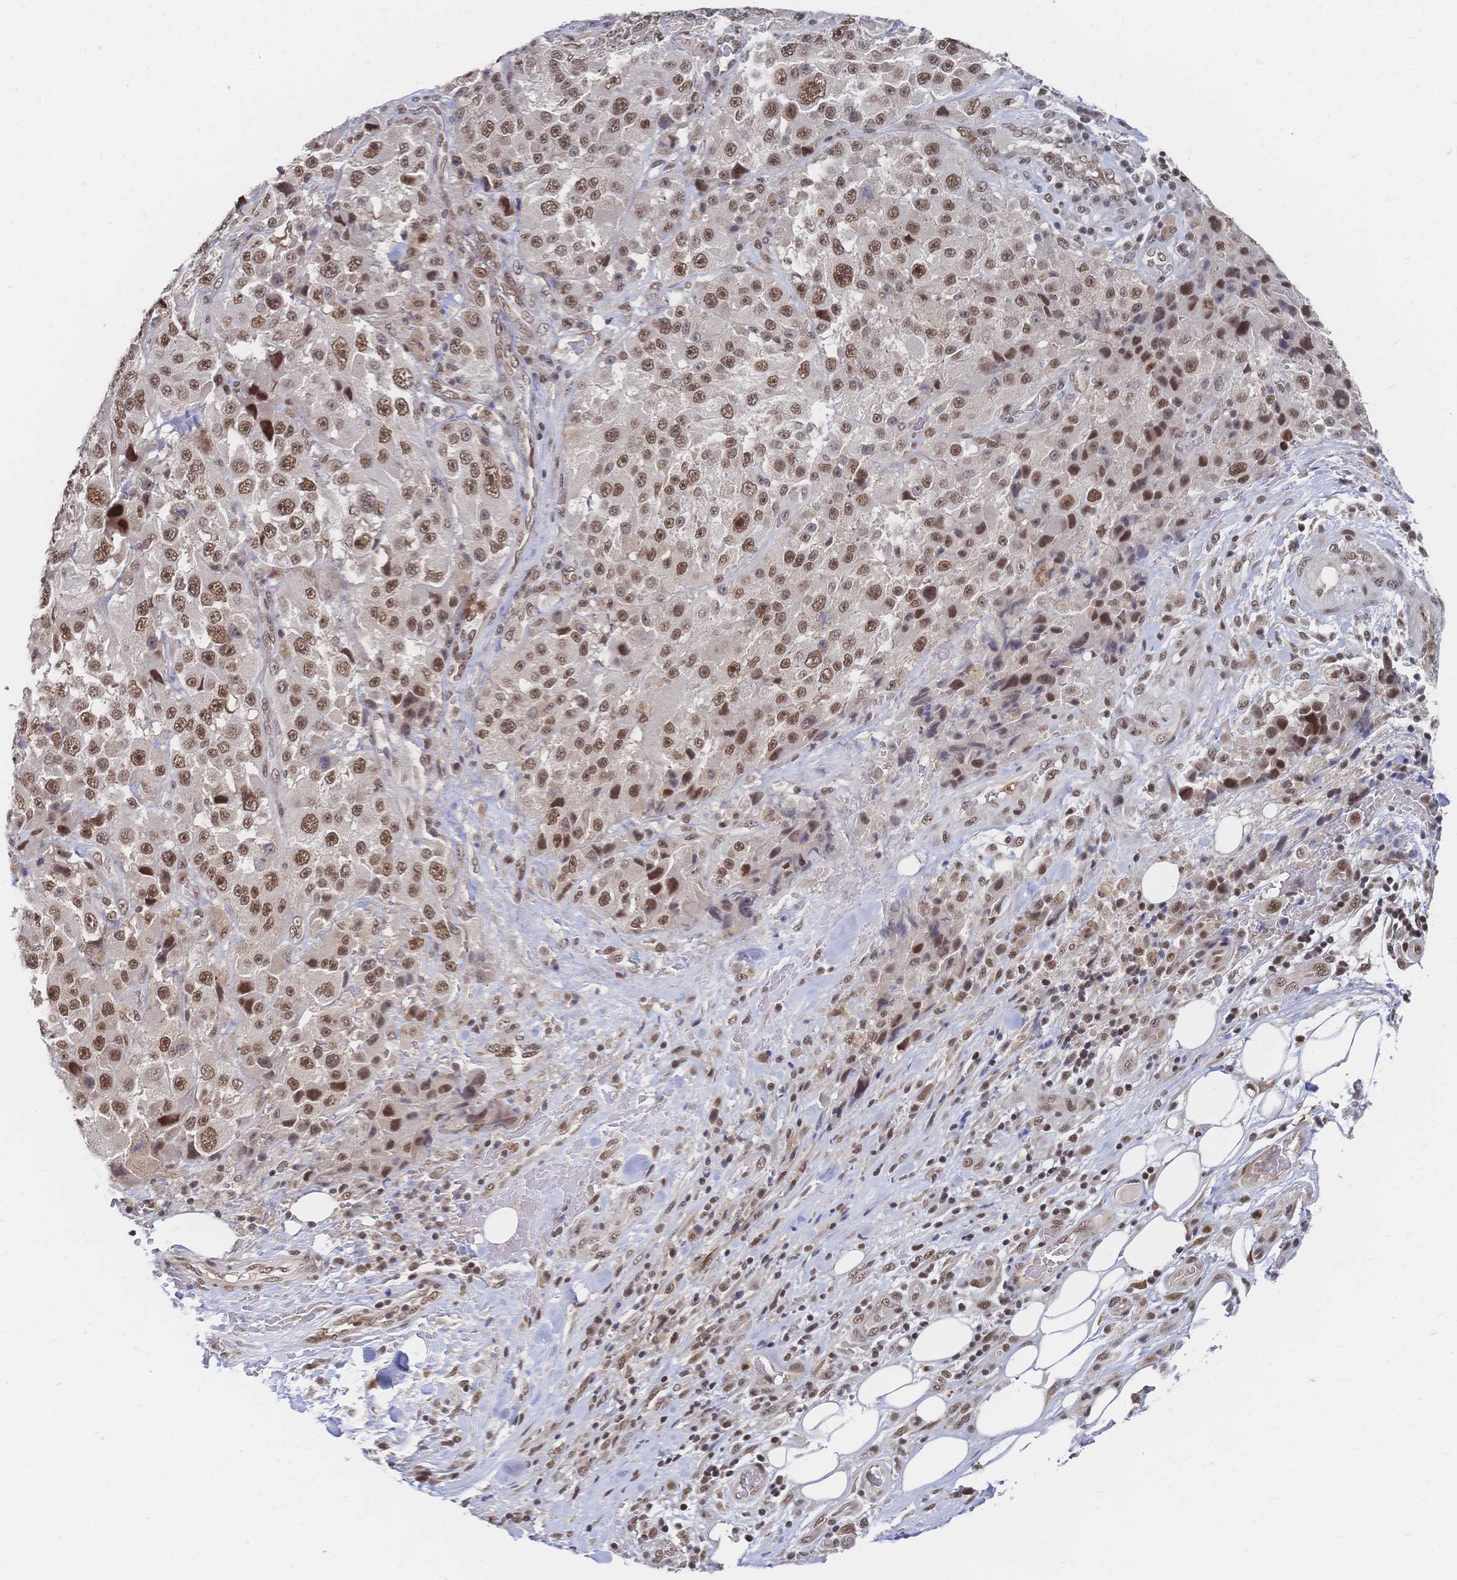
{"staining": {"intensity": "moderate", "quantity": ">75%", "location": "nuclear"}, "tissue": "melanoma", "cell_type": "Tumor cells", "image_type": "cancer", "snomed": [{"axis": "morphology", "description": "Malignant melanoma, Metastatic site"}, {"axis": "topography", "description": "Lymph node"}], "caption": "High-magnification brightfield microscopy of melanoma stained with DAB (brown) and counterstained with hematoxylin (blue). tumor cells exhibit moderate nuclear expression is present in about>75% of cells.", "gene": "NELFA", "patient": {"sex": "male", "age": 62}}